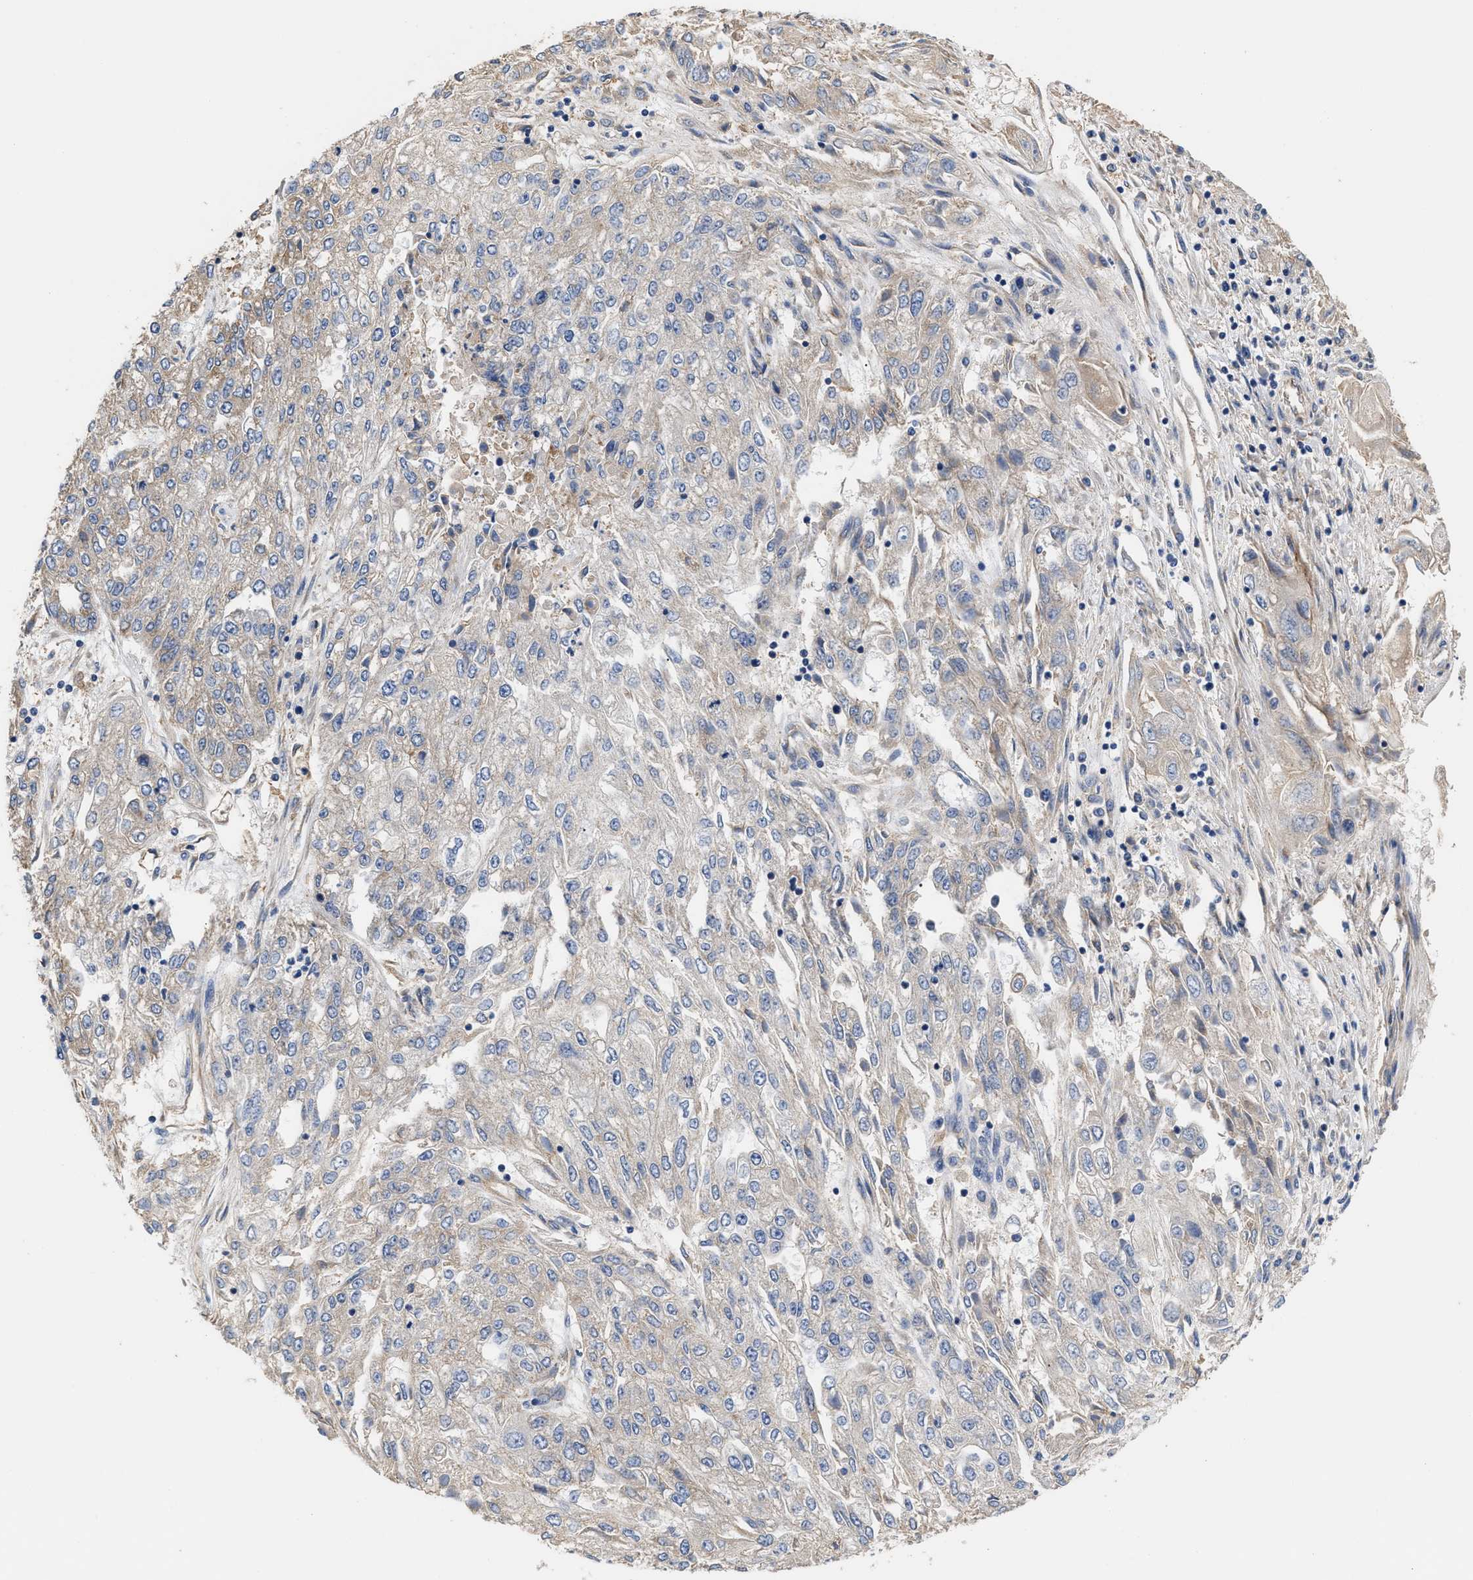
{"staining": {"intensity": "negative", "quantity": "none", "location": "none"}, "tissue": "endometrial cancer", "cell_type": "Tumor cells", "image_type": "cancer", "snomed": [{"axis": "morphology", "description": "Adenocarcinoma, NOS"}, {"axis": "topography", "description": "Endometrium"}], "caption": "Immunohistochemistry (IHC) histopathology image of human adenocarcinoma (endometrial) stained for a protein (brown), which exhibits no staining in tumor cells.", "gene": "KLB", "patient": {"sex": "female", "age": 49}}